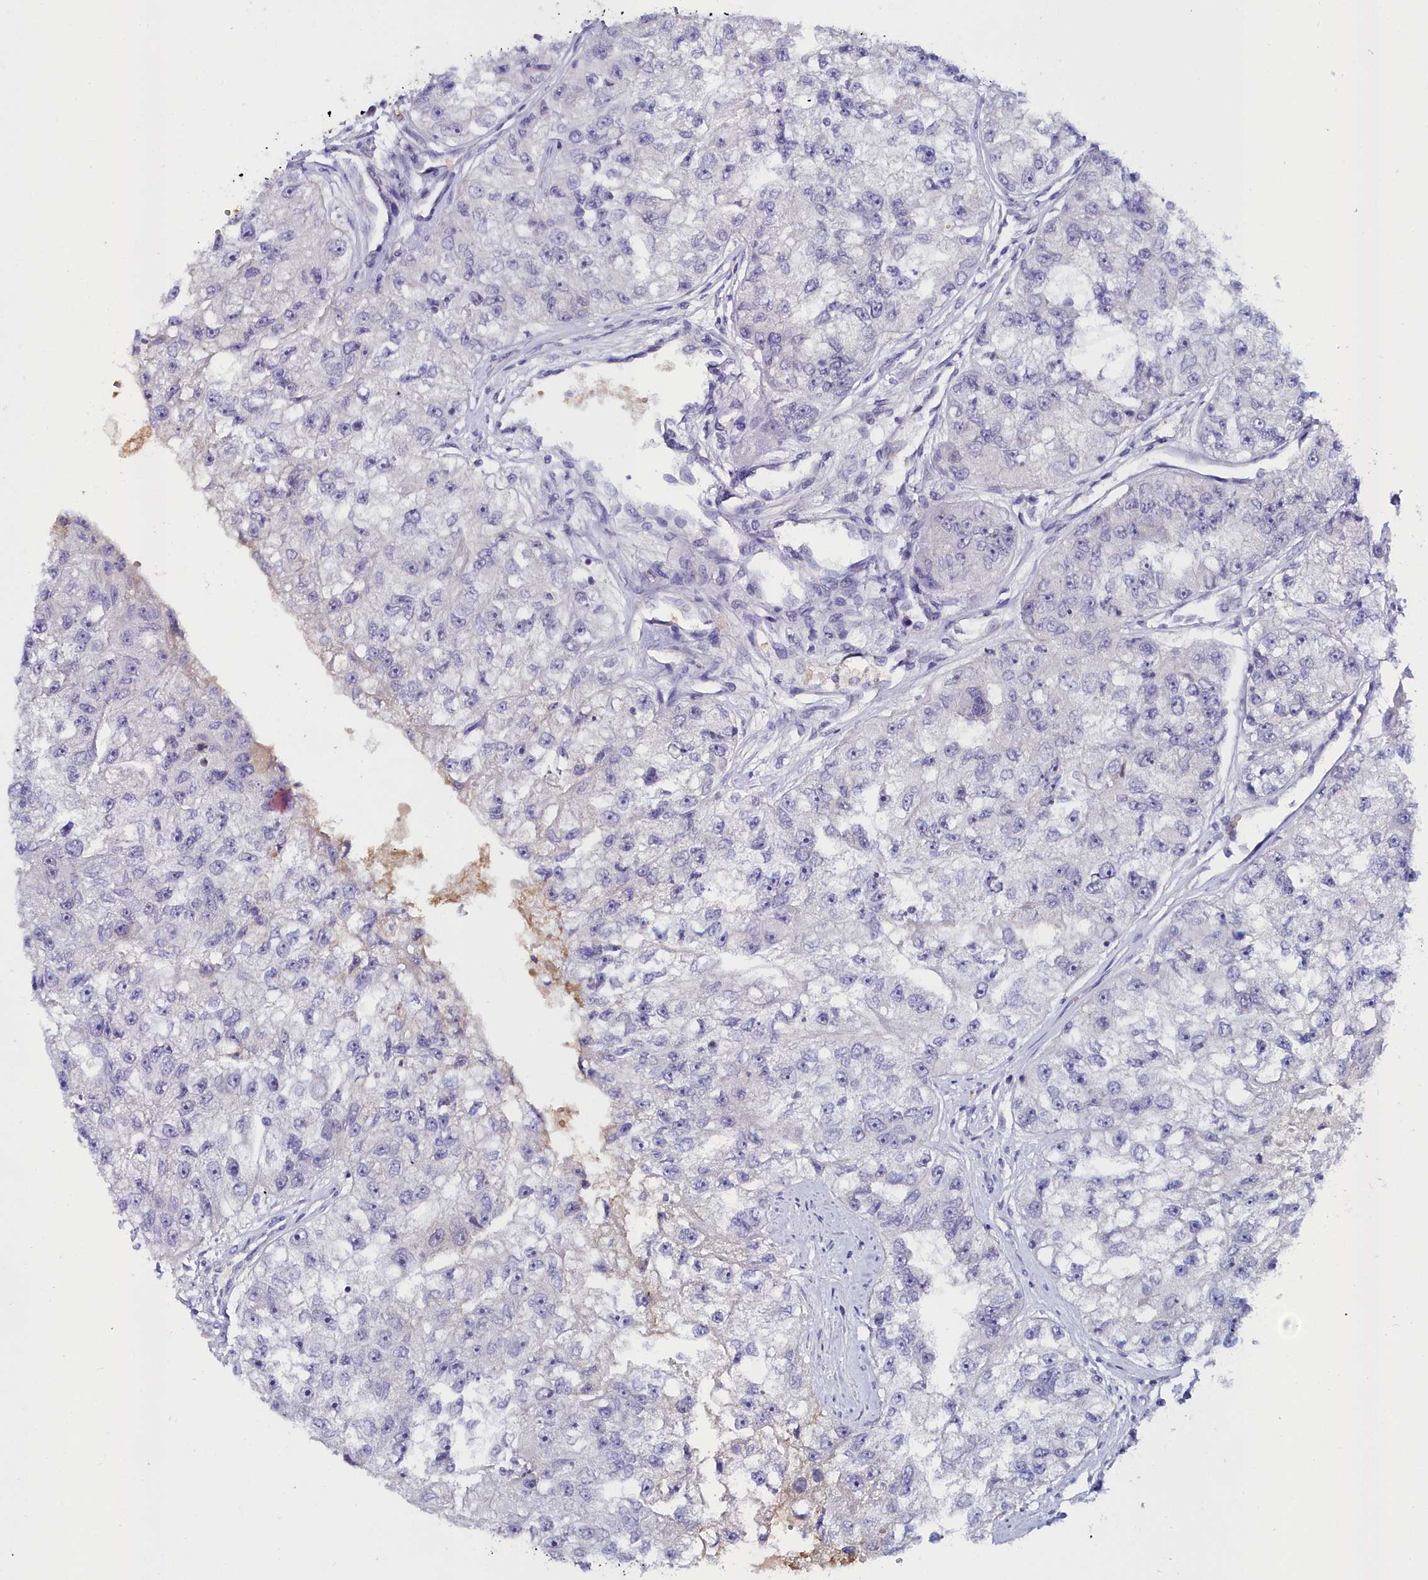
{"staining": {"intensity": "negative", "quantity": "none", "location": "none"}, "tissue": "renal cancer", "cell_type": "Tumor cells", "image_type": "cancer", "snomed": [{"axis": "morphology", "description": "Adenocarcinoma, NOS"}, {"axis": "topography", "description": "Kidney"}], "caption": "Tumor cells show no significant positivity in adenocarcinoma (renal).", "gene": "KCTD18", "patient": {"sex": "male", "age": 63}}